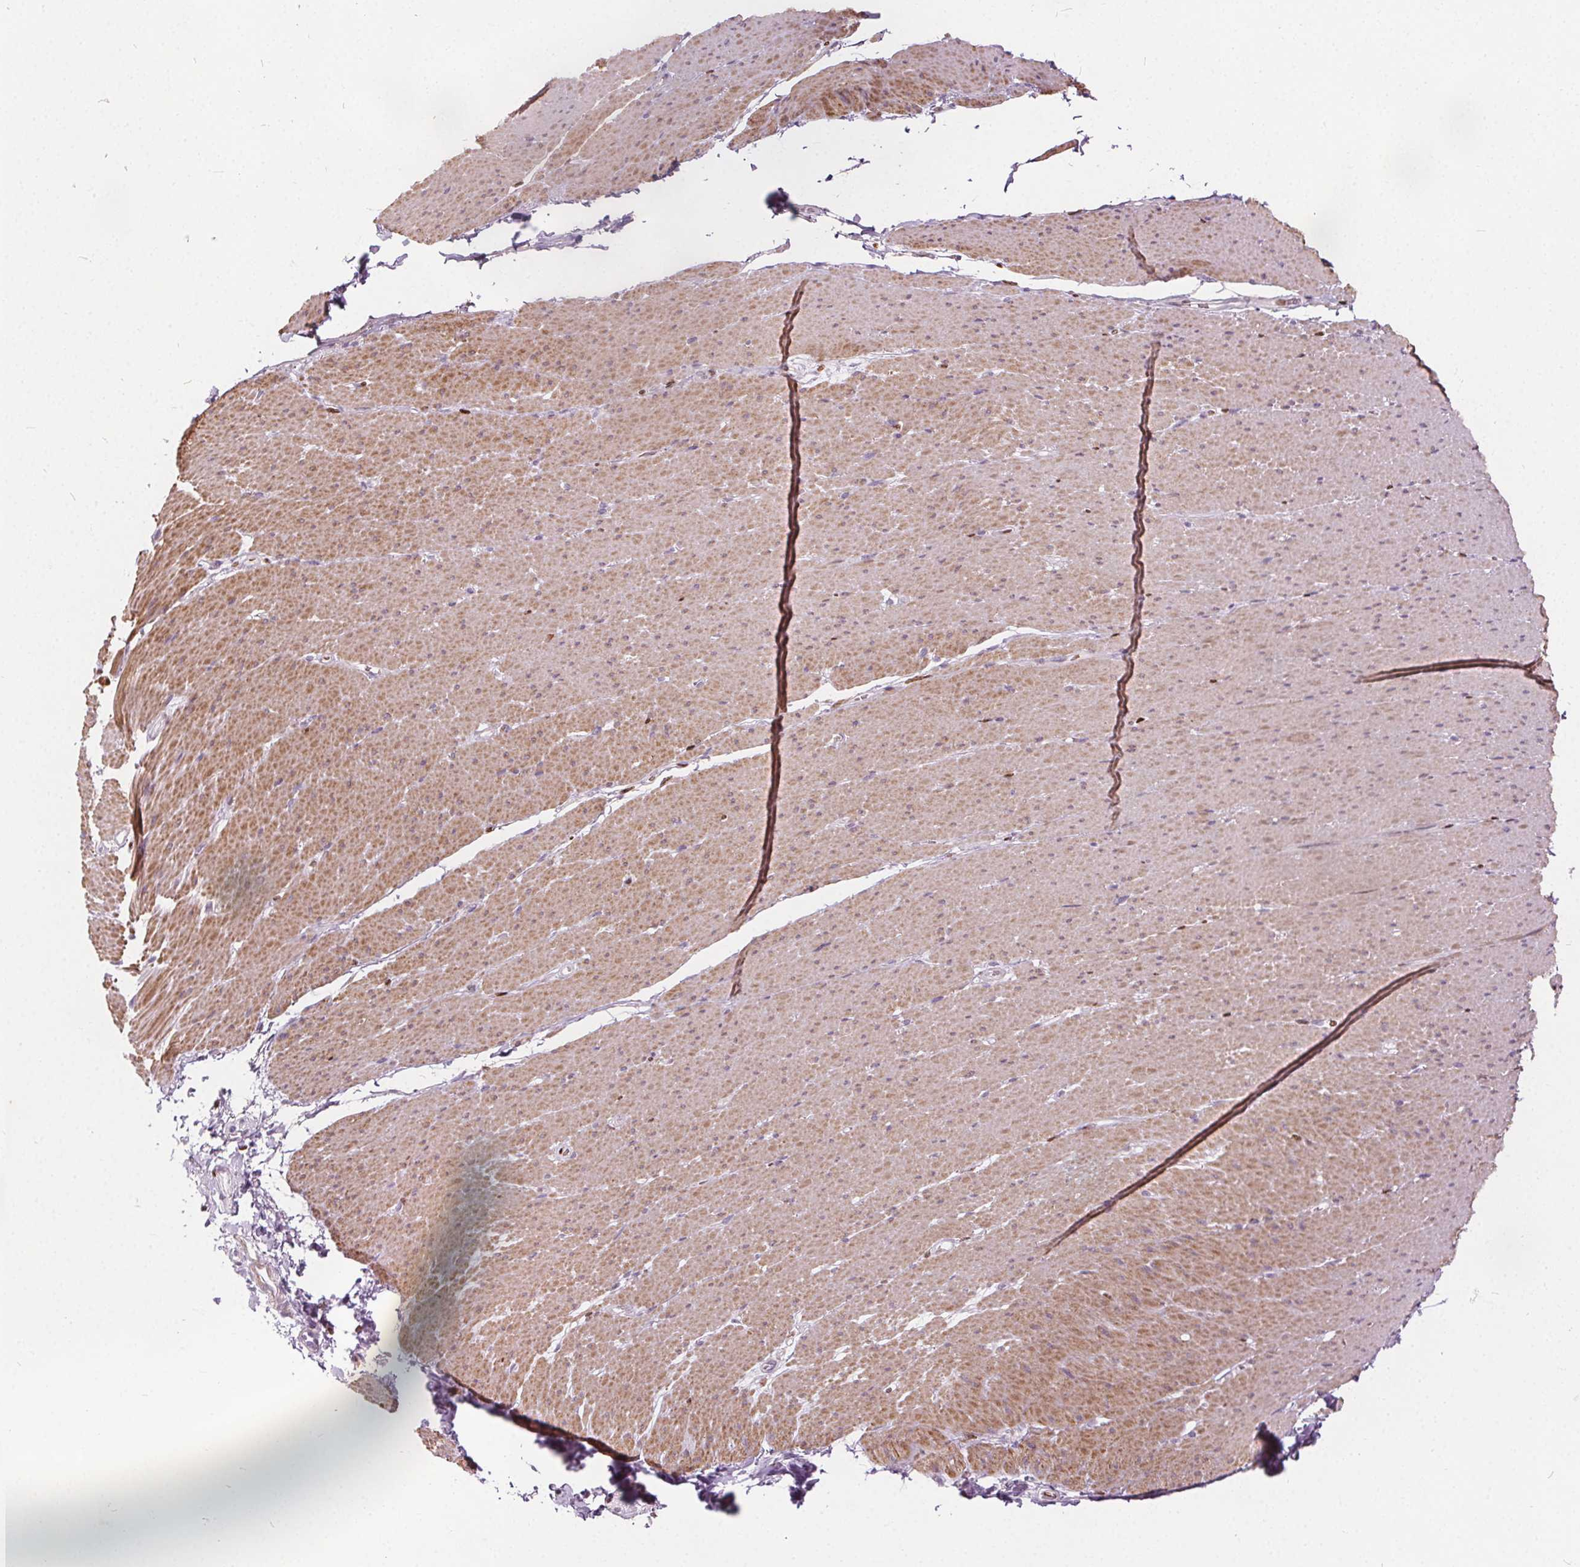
{"staining": {"intensity": "moderate", "quantity": ">75%", "location": "cytoplasmic/membranous"}, "tissue": "smooth muscle", "cell_type": "Smooth muscle cells", "image_type": "normal", "snomed": [{"axis": "morphology", "description": "Normal tissue, NOS"}, {"axis": "topography", "description": "Smooth muscle"}, {"axis": "topography", "description": "Rectum"}], "caption": "Immunohistochemical staining of benign smooth muscle demonstrates moderate cytoplasmic/membranous protein staining in about >75% of smooth muscle cells.", "gene": "ISLR2", "patient": {"sex": "male", "age": 53}}